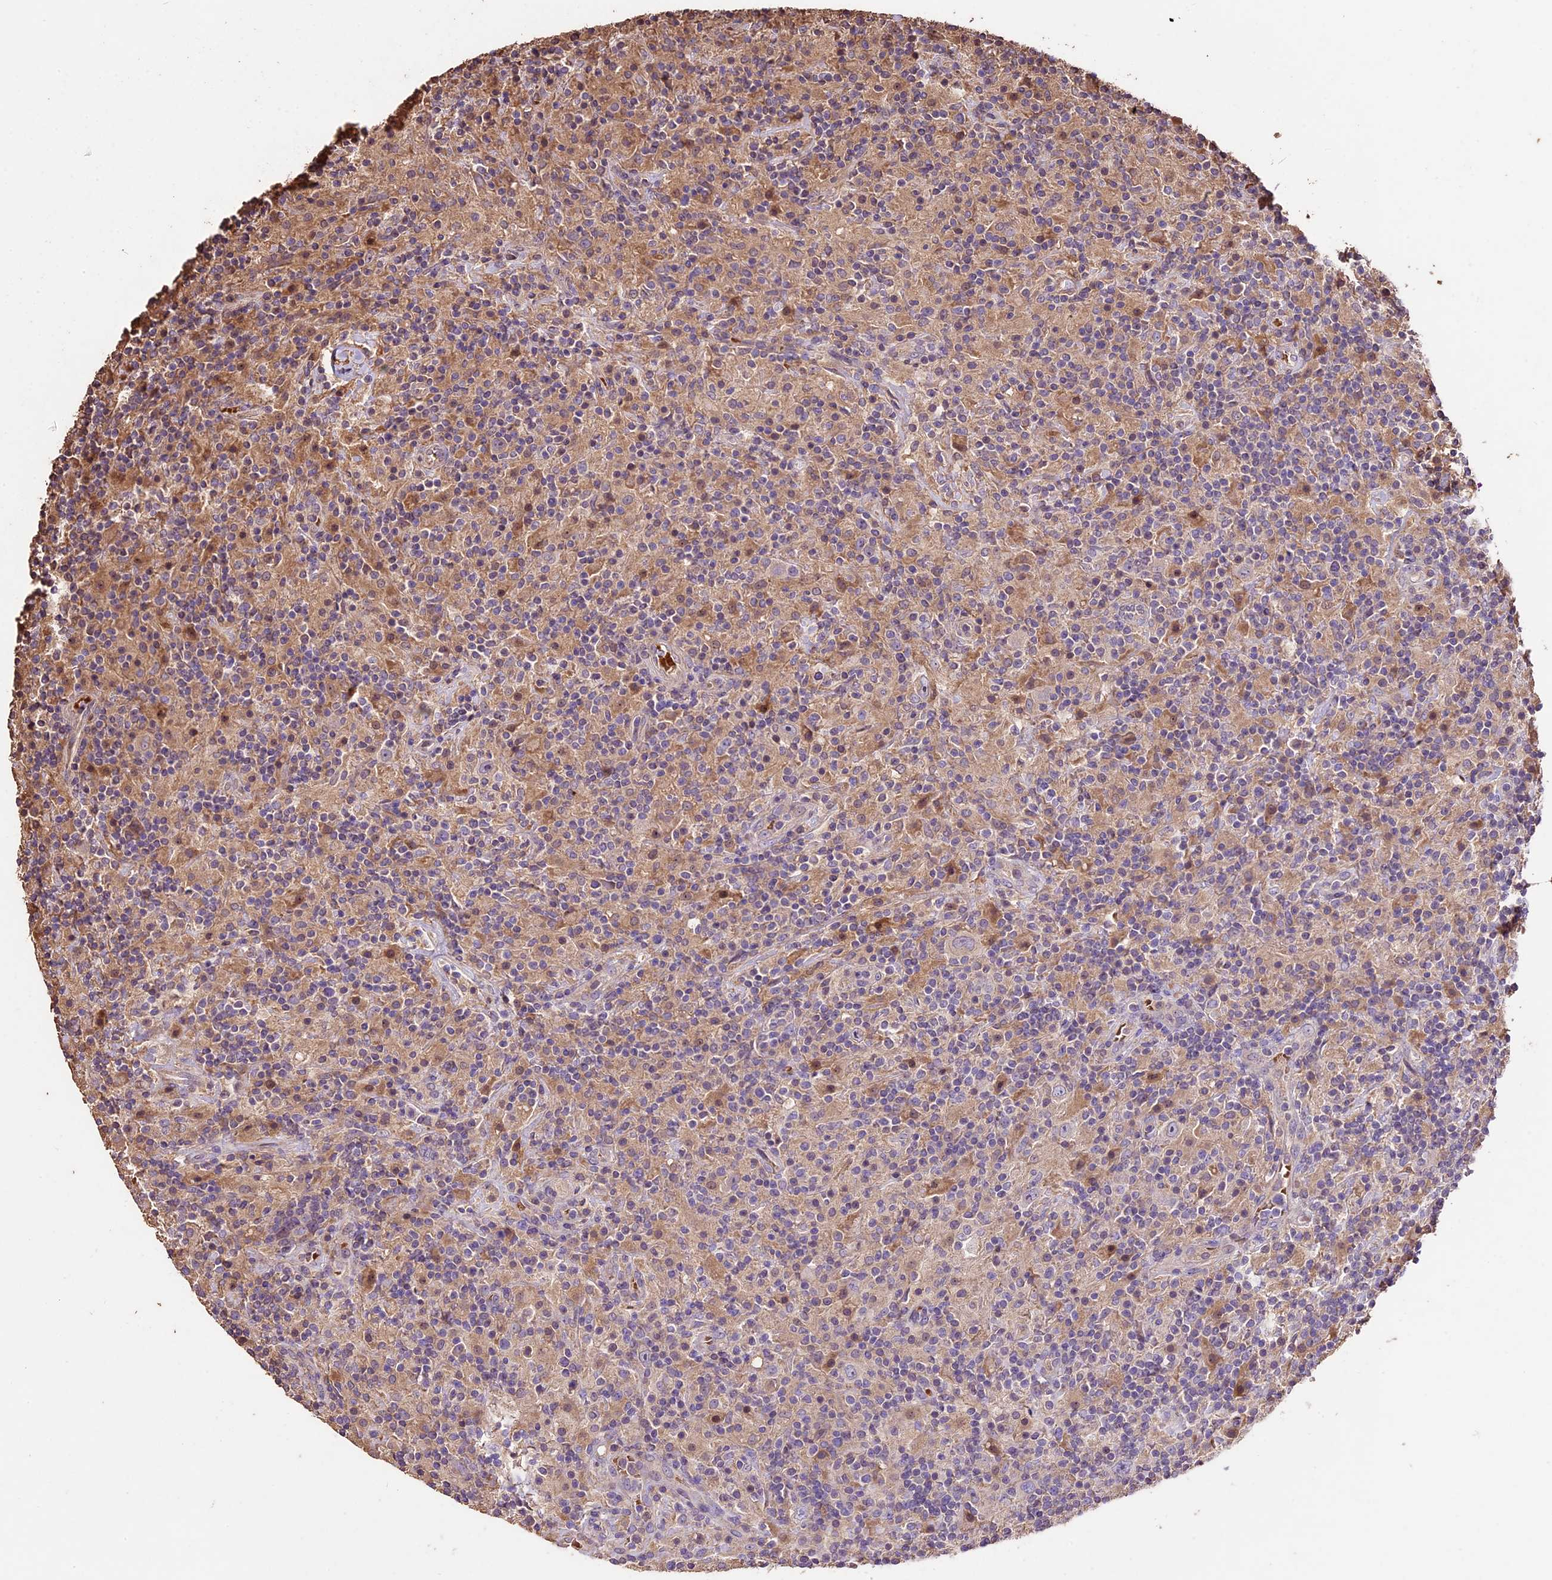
{"staining": {"intensity": "negative", "quantity": "none", "location": "none"}, "tissue": "lymphoma", "cell_type": "Tumor cells", "image_type": "cancer", "snomed": [{"axis": "morphology", "description": "Hodgkin's disease, NOS"}, {"axis": "topography", "description": "Lymph node"}], "caption": "A photomicrograph of human Hodgkin's disease is negative for staining in tumor cells.", "gene": "CRLF1", "patient": {"sex": "male", "age": 70}}